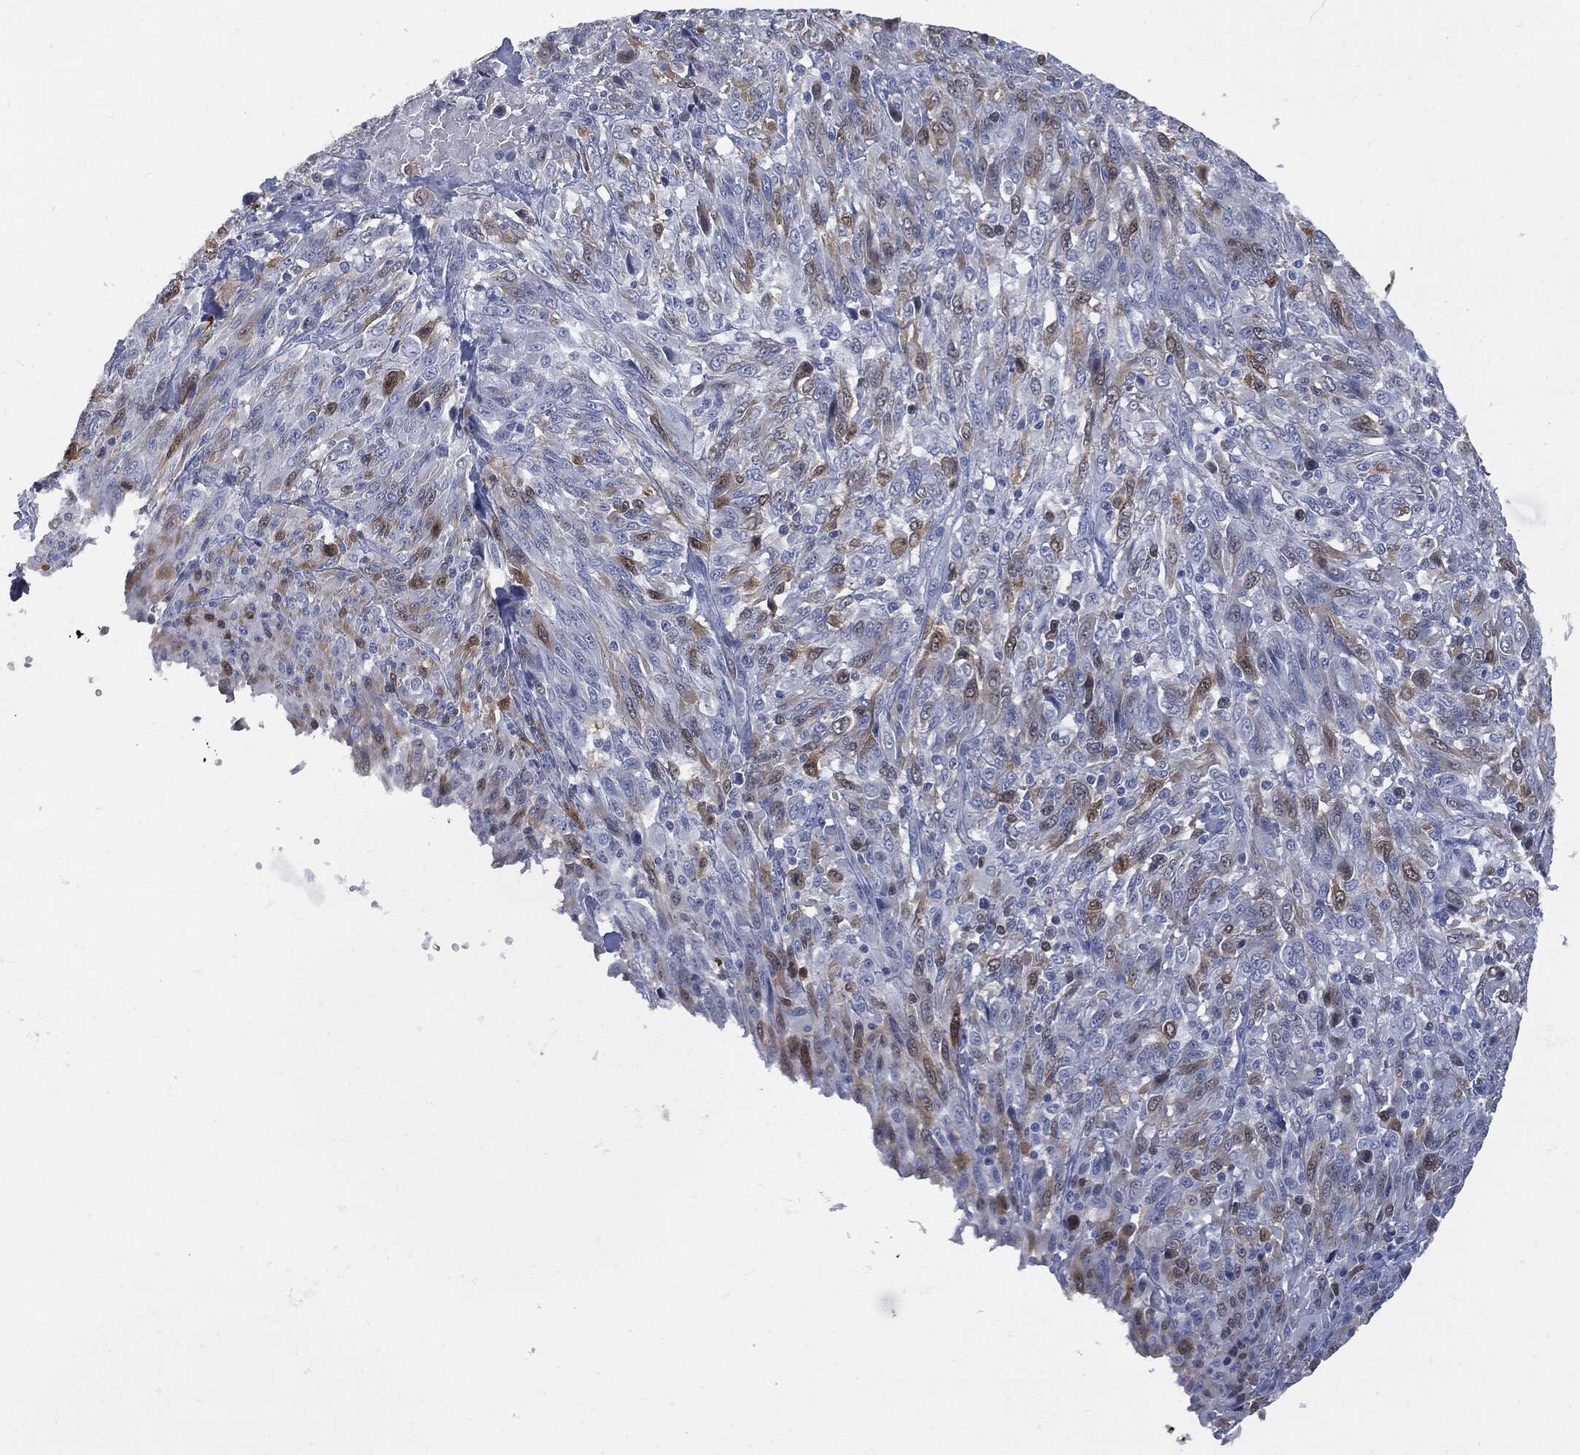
{"staining": {"intensity": "moderate", "quantity": "25%-75%", "location": "cytoplasmic/membranous"}, "tissue": "melanoma", "cell_type": "Tumor cells", "image_type": "cancer", "snomed": [{"axis": "morphology", "description": "Malignant melanoma, NOS"}, {"axis": "topography", "description": "Skin"}], "caption": "Melanoma stained for a protein reveals moderate cytoplasmic/membranous positivity in tumor cells. (DAB (3,3'-diaminobenzidine) = brown stain, brightfield microscopy at high magnification).", "gene": "UBE2C", "patient": {"sex": "female", "age": 91}}